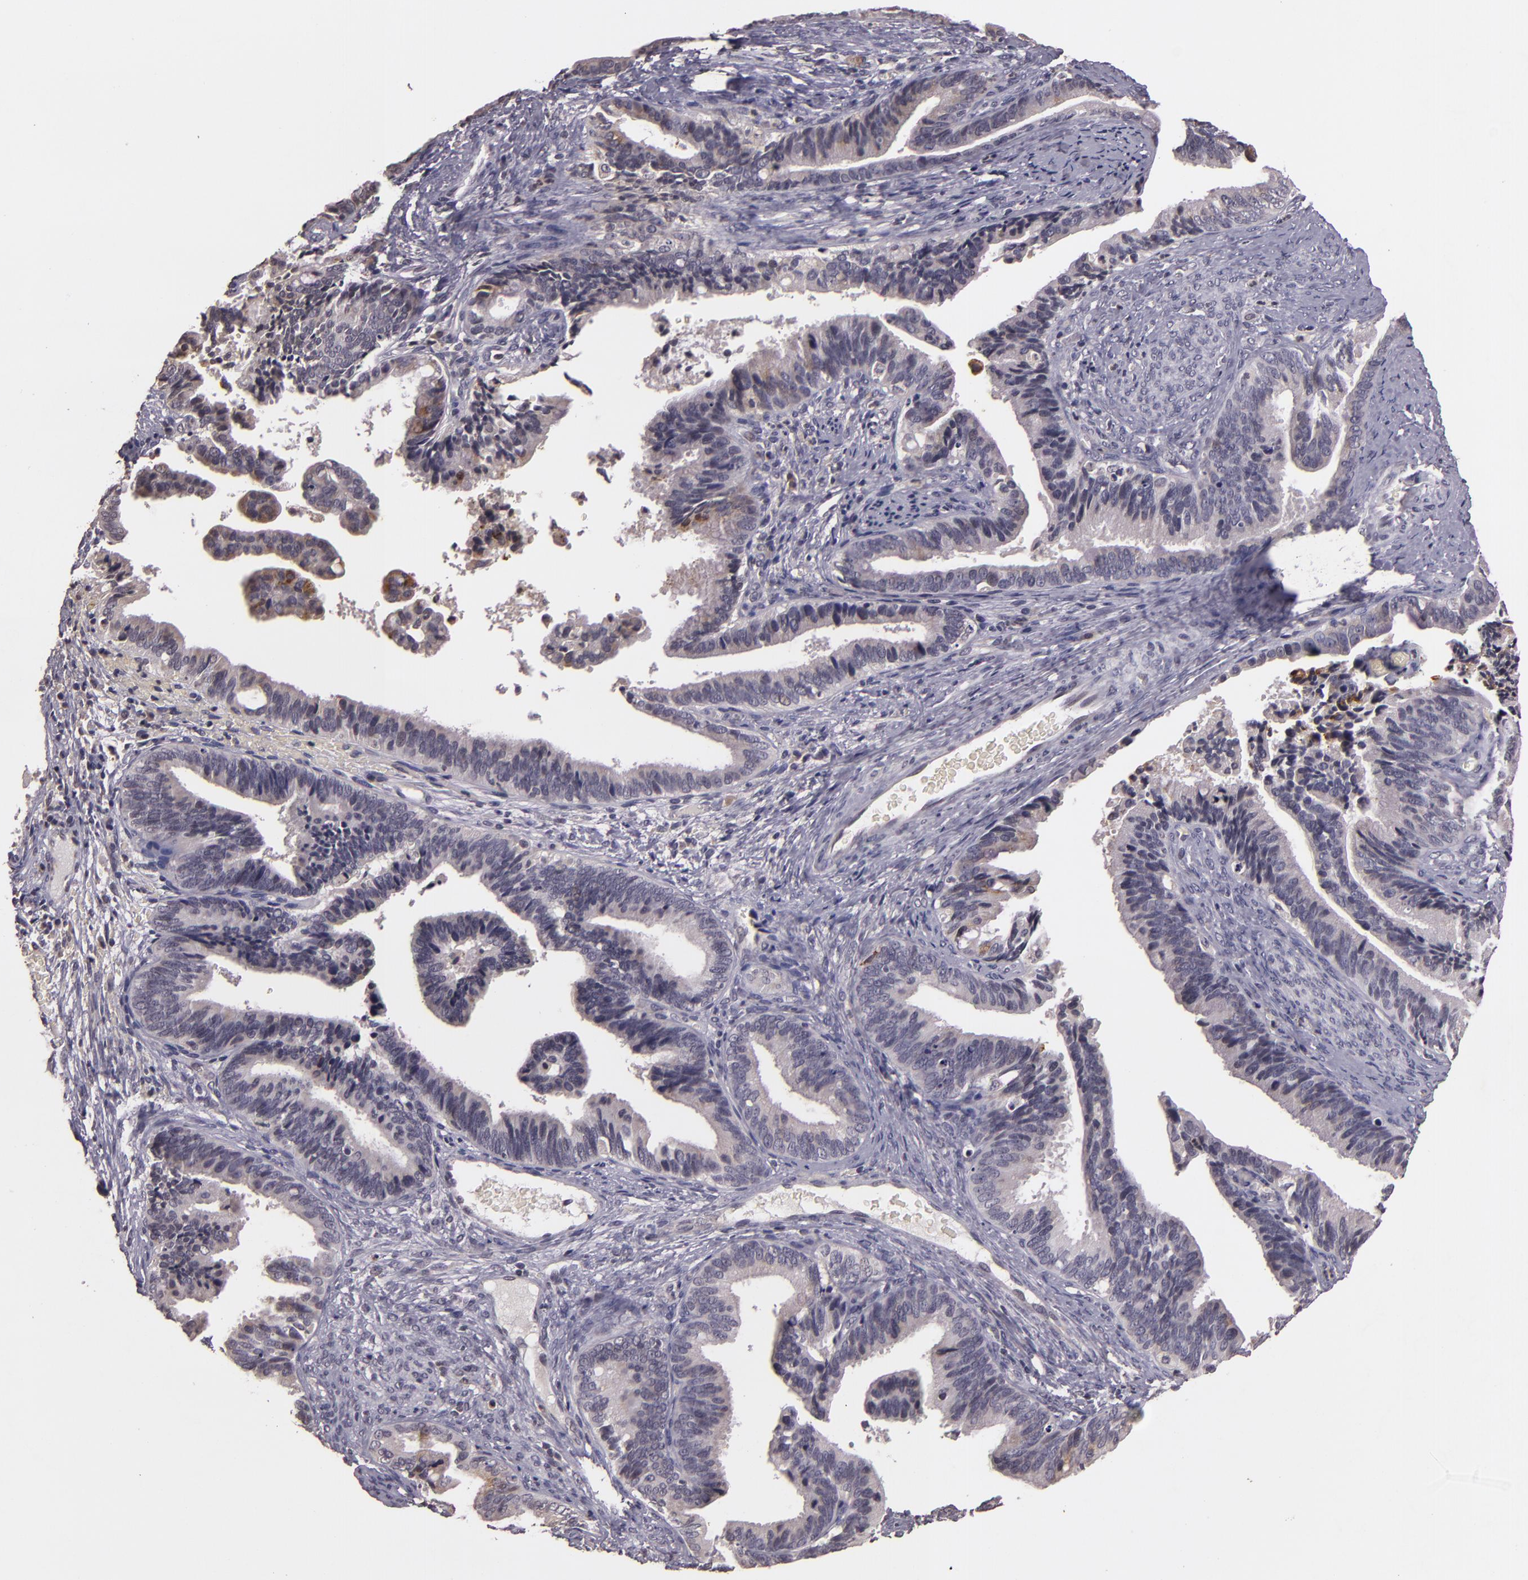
{"staining": {"intensity": "moderate", "quantity": "<25%", "location": "cytoplasmic/membranous"}, "tissue": "cervical cancer", "cell_type": "Tumor cells", "image_type": "cancer", "snomed": [{"axis": "morphology", "description": "Adenocarcinoma, NOS"}, {"axis": "topography", "description": "Cervix"}], "caption": "About <25% of tumor cells in cervical cancer display moderate cytoplasmic/membranous protein expression as visualized by brown immunohistochemical staining.", "gene": "TFF1", "patient": {"sex": "female", "age": 47}}